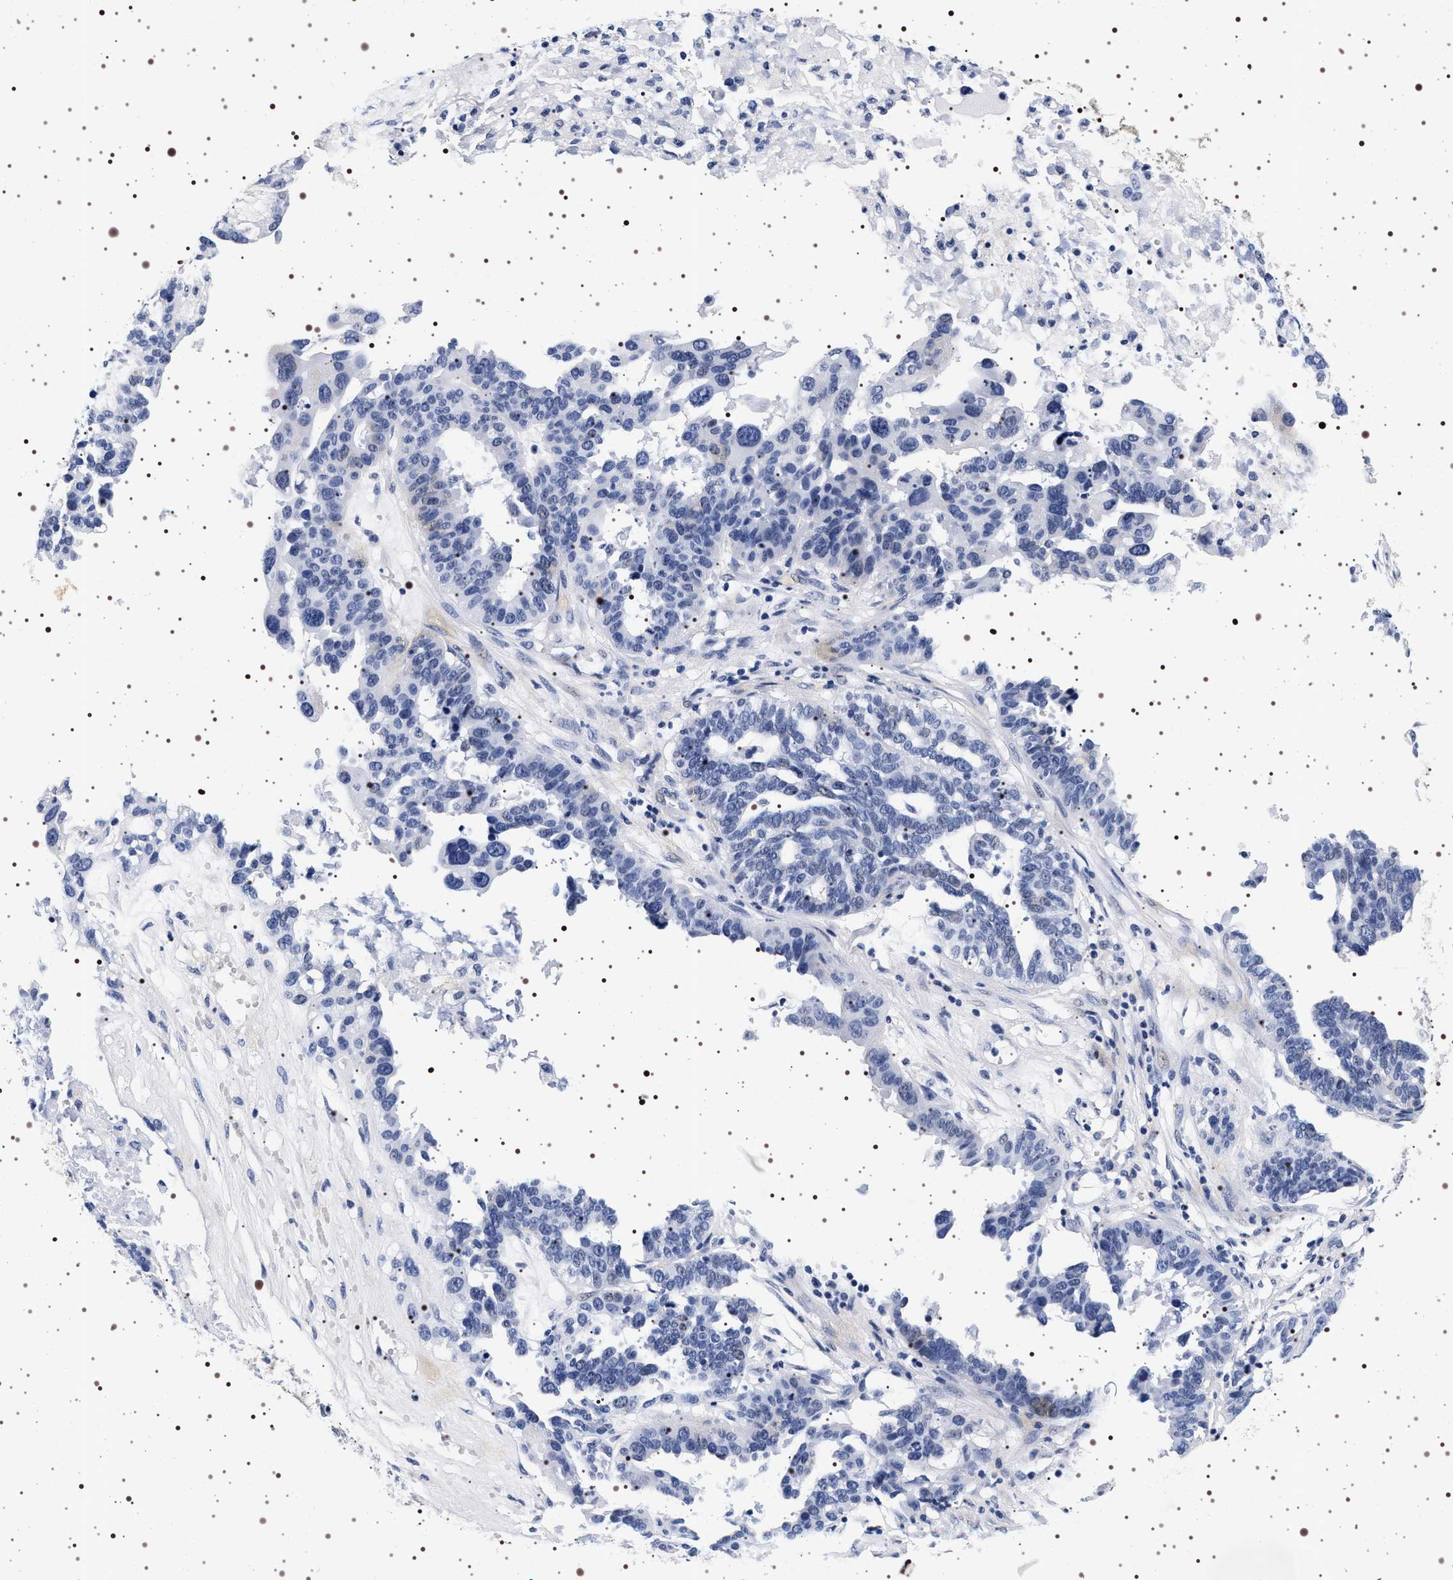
{"staining": {"intensity": "negative", "quantity": "none", "location": "none"}, "tissue": "ovarian cancer", "cell_type": "Tumor cells", "image_type": "cancer", "snomed": [{"axis": "morphology", "description": "Cystadenocarcinoma, serous, NOS"}, {"axis": "topography", "description": "Ovary"}], "caption": "A micrograph of human serous cystadenocarcinoma (ovarian) is negative for staining in tumor cells.", "gene": "SYN1", "patient": {"sex": "female", "age": 59}}